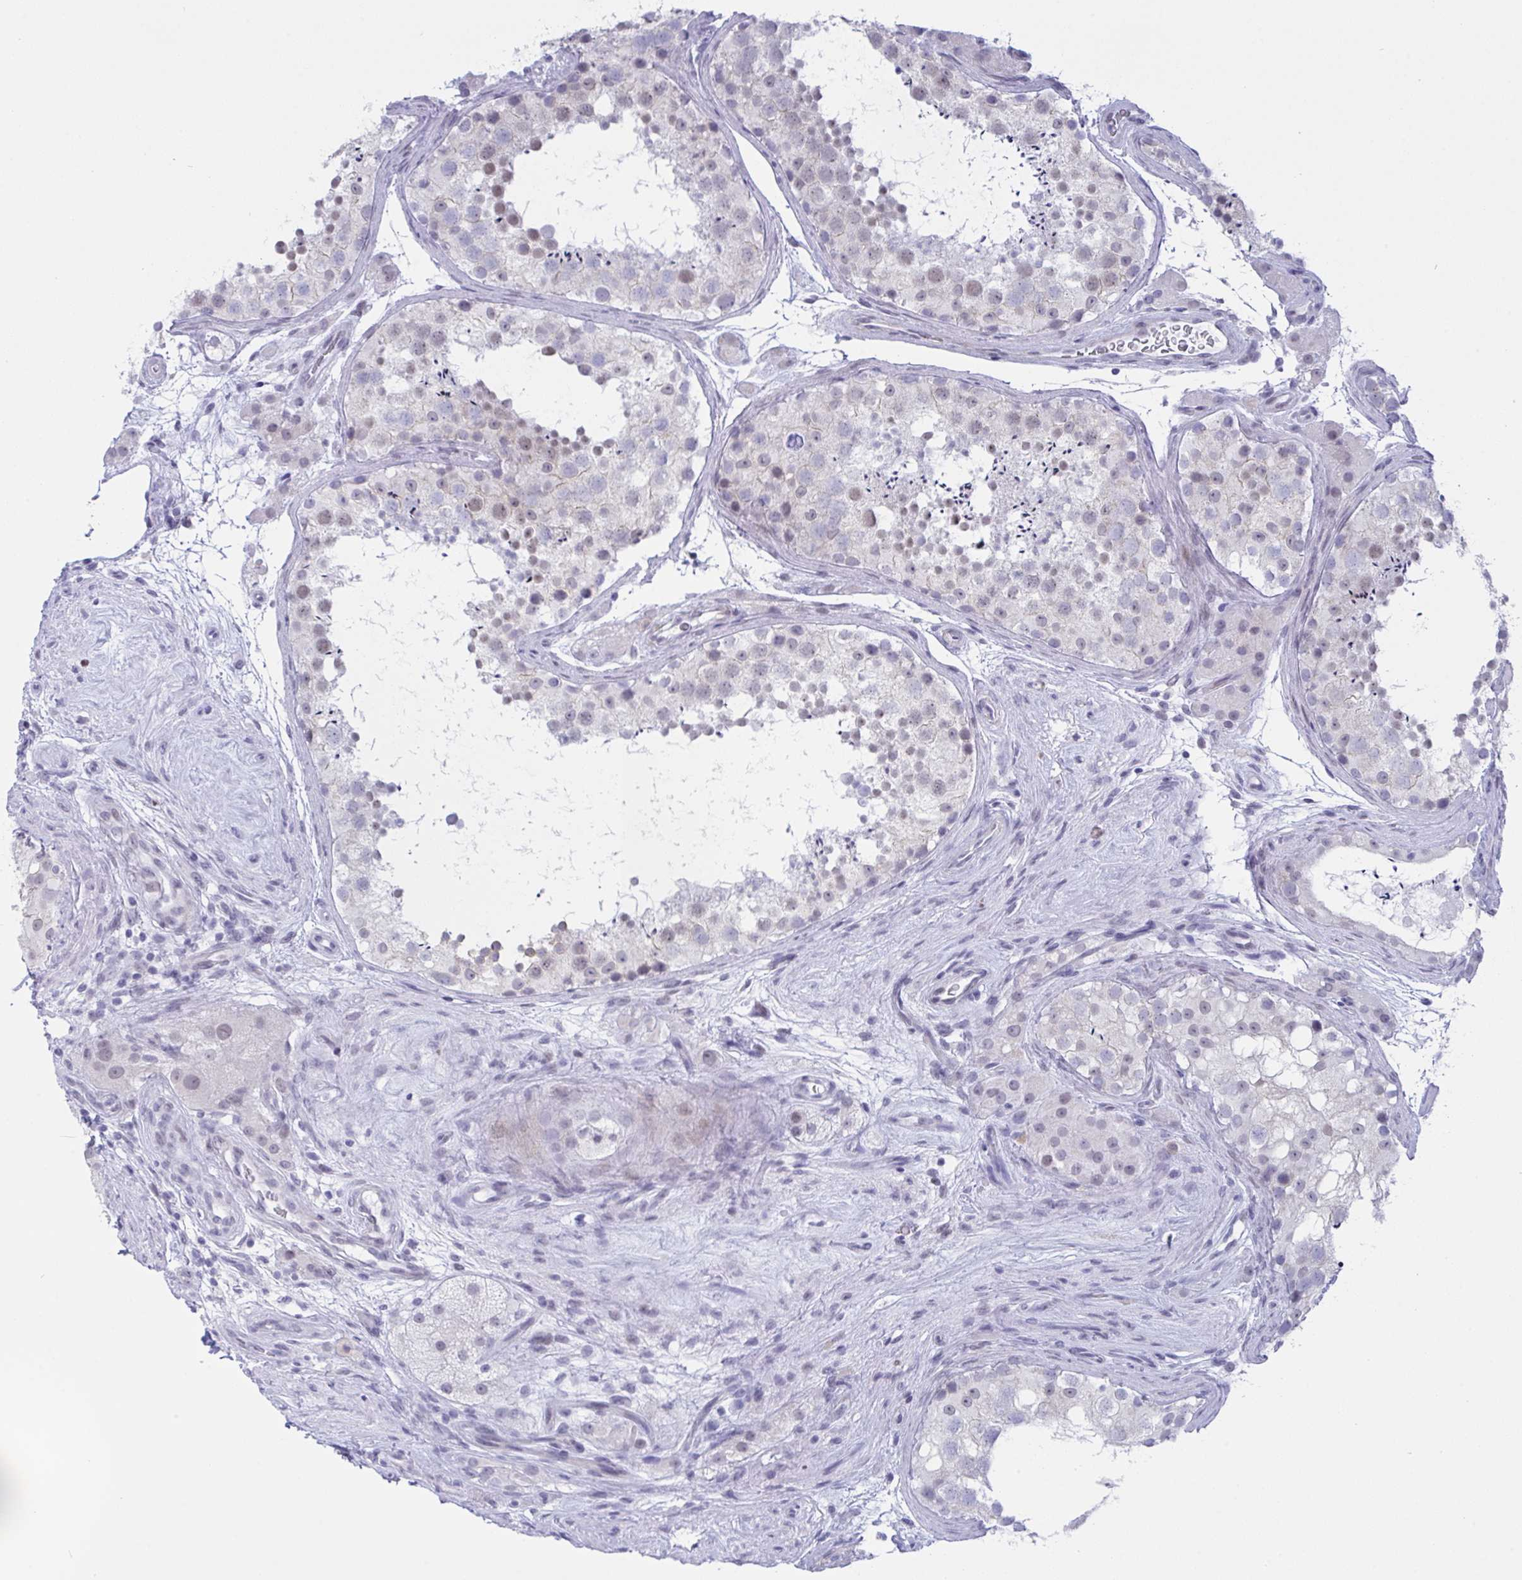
{"staining": {"intensity": "weak", "quantity": "<25%", "location": "nuclear"}, "tissue": "testis", "cell_type": "Cells in seminiferous ducts", "image_type": "normal", "snomed": [{"axis": "morphology", "description": "Normal tissue, NOS"}, {"axis": "topography", "description": "Testis"}], "caption": "Immunohistochemistry (IHC) photomicrograph of benign testis: testis stained with DAB (3,3'-diaminobenzidine) displays no significant protein staining in cells in seminiferous ducts.", "gene": "FBXL22", "patient": {"sex": "male", "age": 41}}